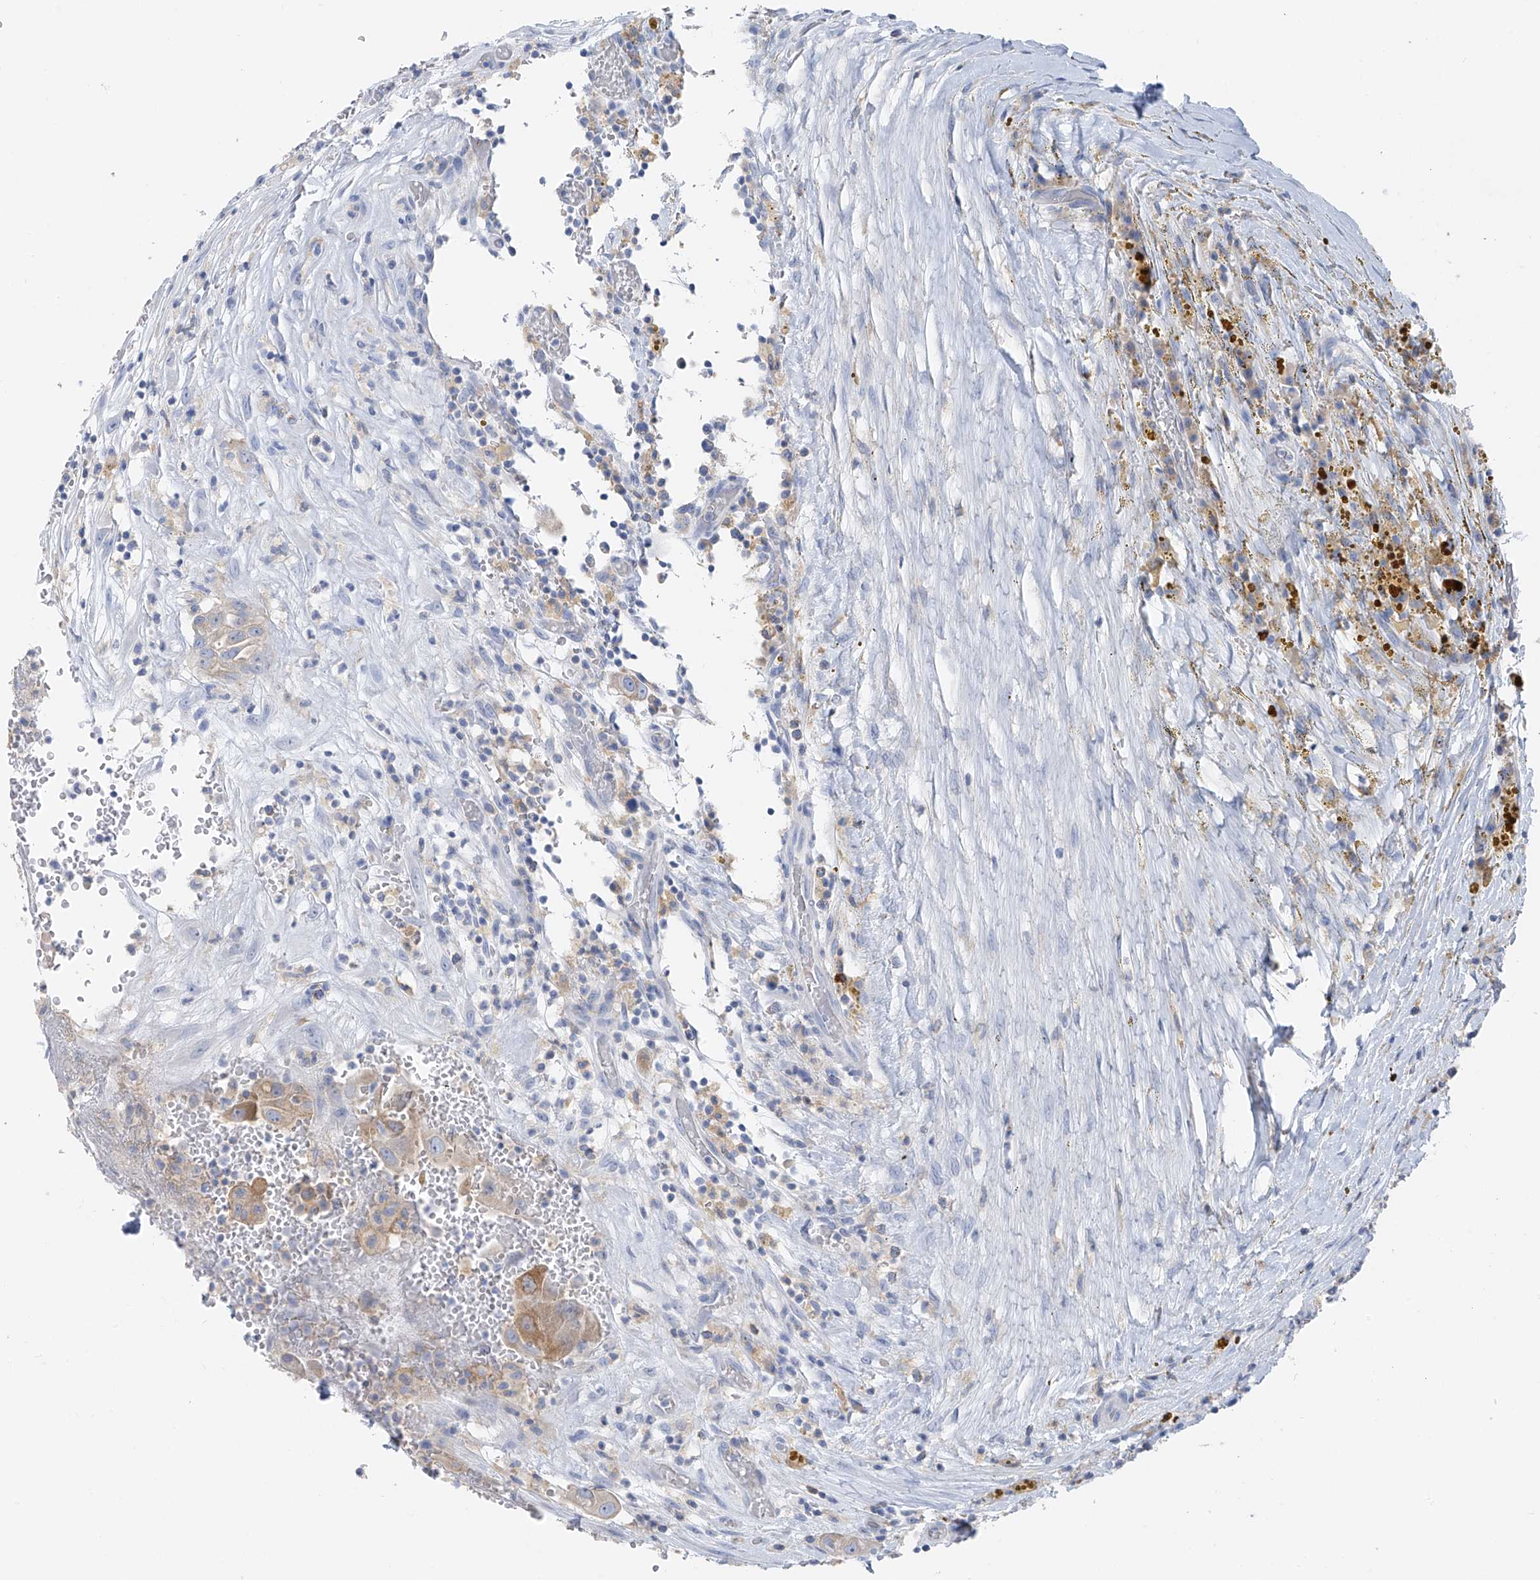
{"staining": {"intensity": "weak", "quantity": ">75%", "location": "cytoplasmic/membranous"}, "tissue": "thyroid cancer", "cell_type": "Tumor cells", "image_type": "cancer", "snomed": [{"axis": "morphology", "description": "Papillary adenocarcinoma, NOS"}, {"axis": "topography", "description": "Thyroid gland"}], "caption": "The immunohistochemical stain highlights weak cytoplasmic/membranous positivity in tumor cells of thyroid papillary adenocarcinoma tissue.", "gene": "POMGNT2", "patient": {"sex": "male", "age": 77}}